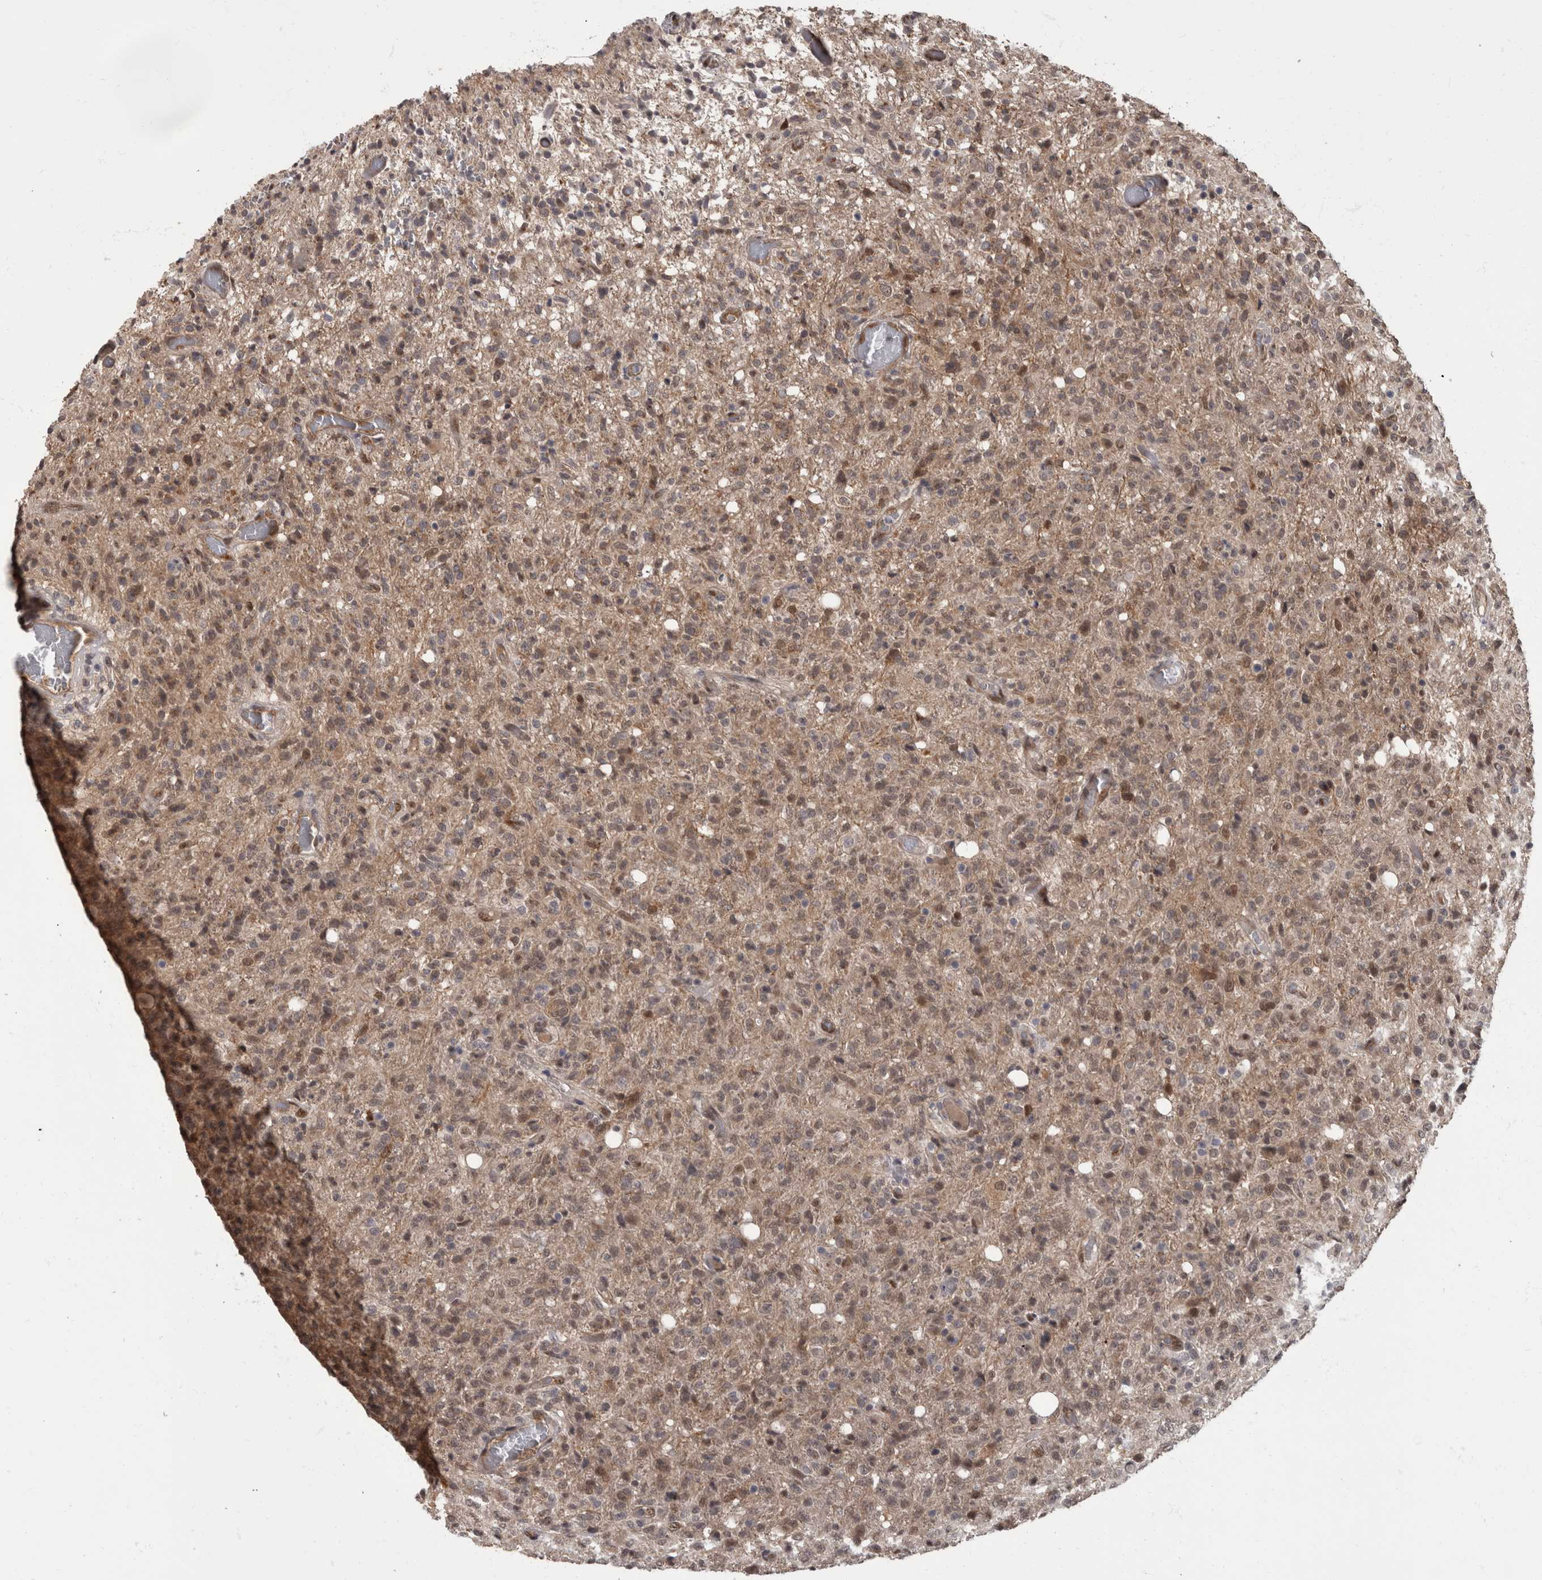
{"staining": {"intensity": "weak", "quantity": "25%-75%", "location": "nuclear"}, "tissue": "glioma", "cell_type": "Tumor cells", "image_type": "cancer", "snomed": [{"axis": "morphology", "description": "Glioma, malignant, High grade"}, {"axis": "topography", "description": "Brain"}], "caption": "A brown stain highlights weak nuclear expression of a protein in glioma tumor cells.", "gene": "AKT3", "patient": {"sex": "female", "age": 57}}